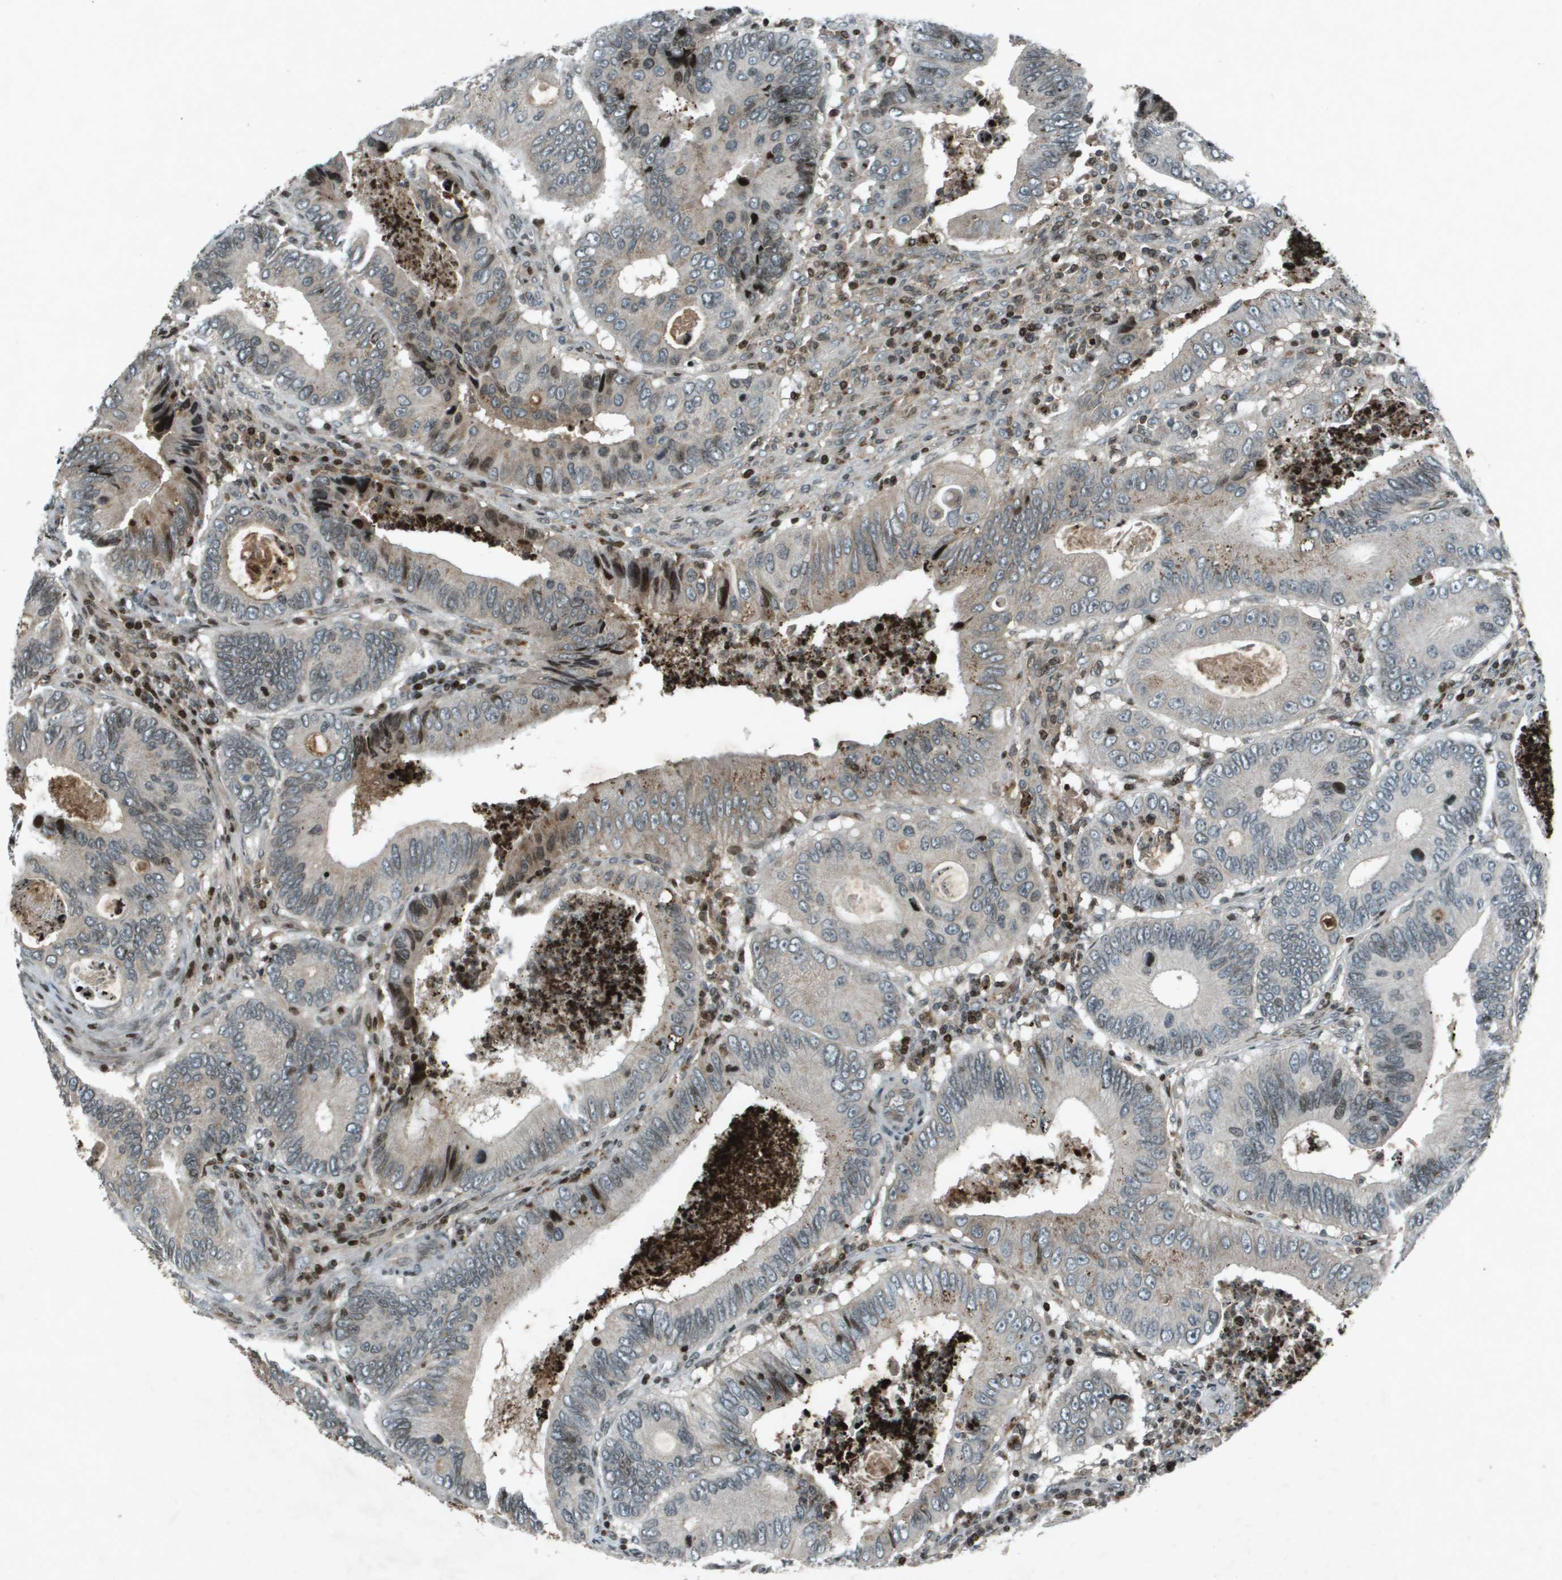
{"staining": {"intensity": "weak", "quantity": "<25%", "location": "nuclear"}, "tissue": "colorectal cancer", "cell_type": "Tumor cells", "image_type": "cancer", "snomed": [{"axis": "morphology", "description": "Inflammation, NOS"}, {"axis": "morphology", "description": "Adenocarcinoma, NOS"}, {"axis": "topography", "description": "Colon"}], "caption": "An immunohistochemistry image of adenocarcinoma (colorectal) is shown. There is no staining in tumor cells of adenocarcinoma (colorectal). Nuclei are stained in blue.", "gene": "CXCL12", "patient": {"sex": "male", "age": 72}}